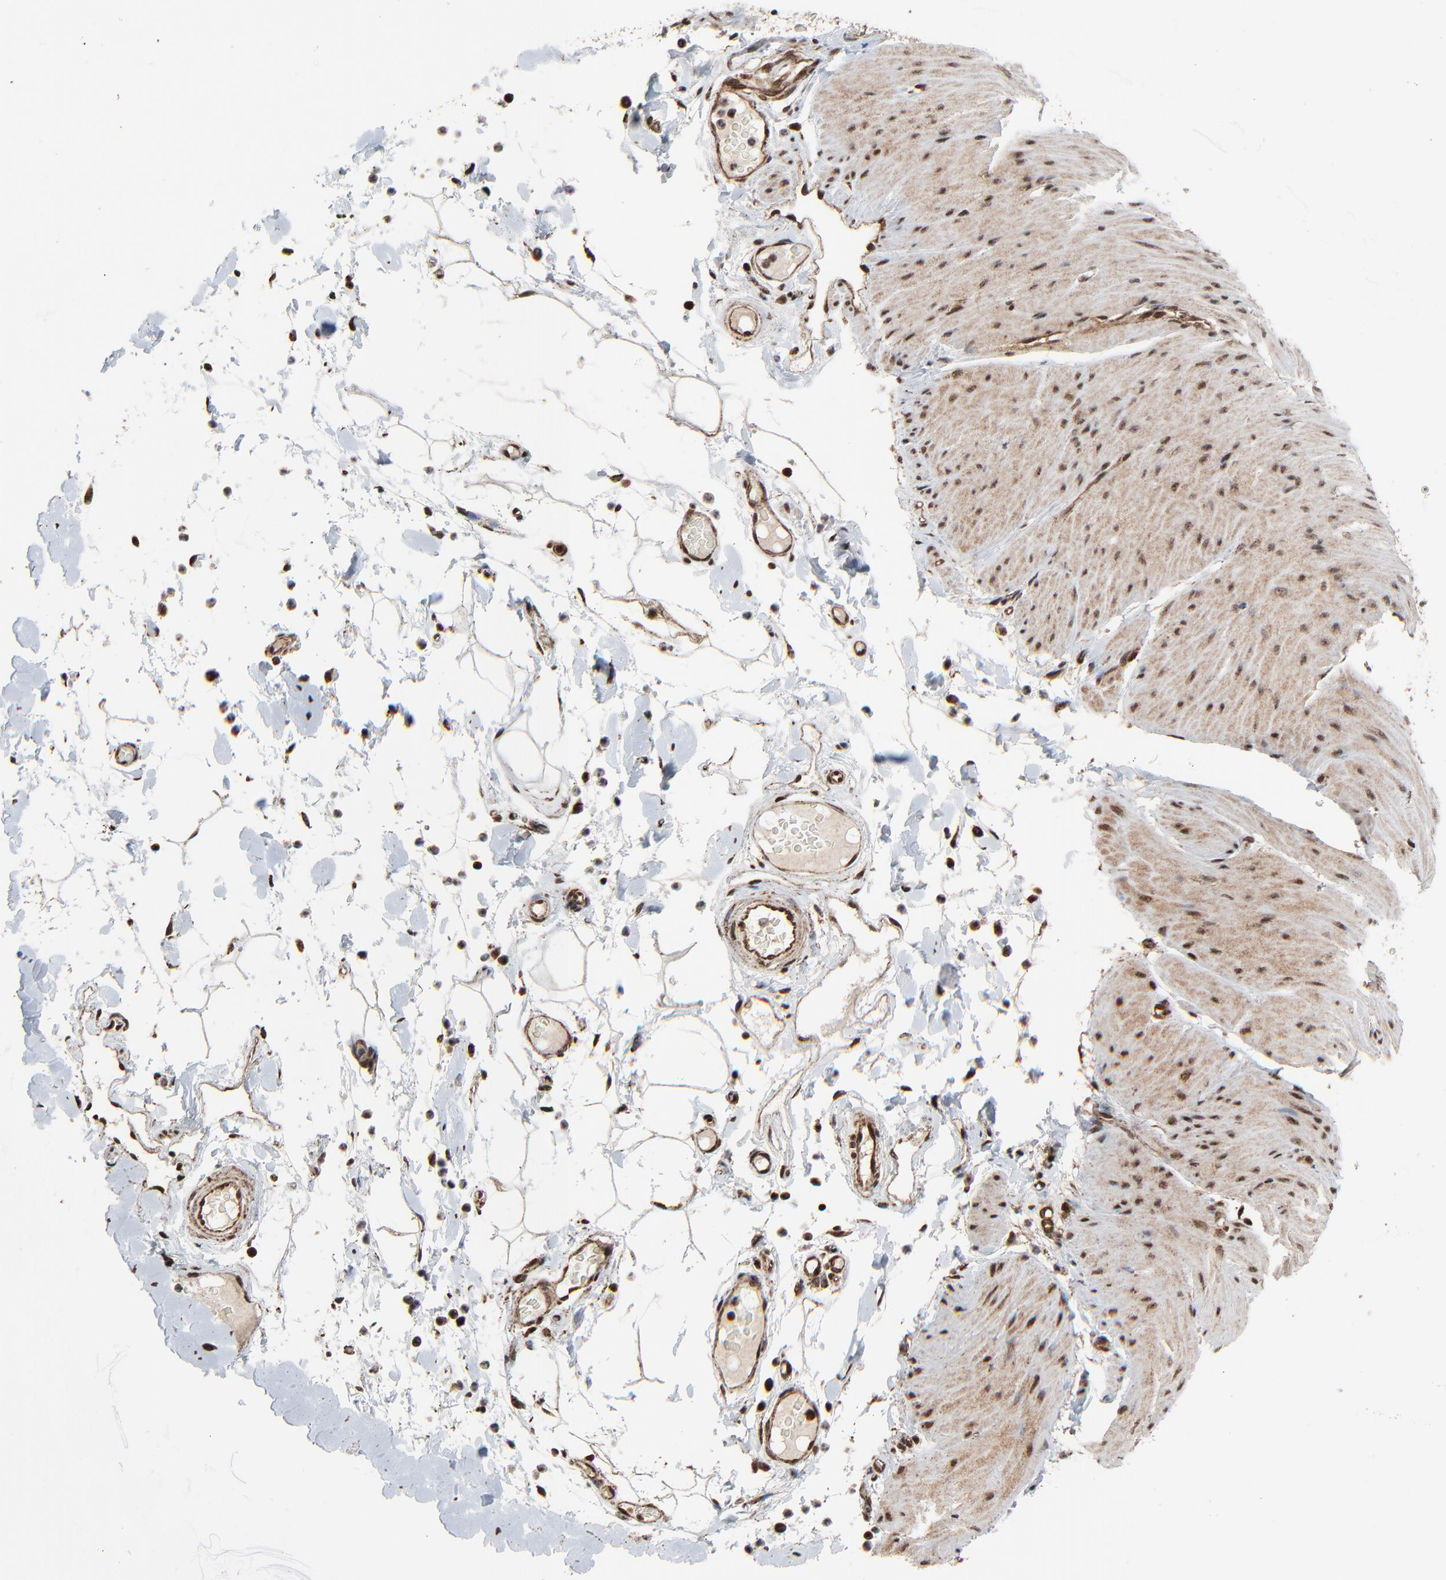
{"staining": {"intensity": "moderate", "quantity": ">75%", "location": "cytoplasmic/membranous,nuclear"}, "tissue": "smooth muscle", "cell_type": "Smooth muscle cells", "image_type": "normal", "snomed": [{"axis": "morphology", "description": "Normal tissue, NOS"}, {"axis": "topography", "description": "Smooth muscle"}, {"axis": "topography", "description": "Colon"}], "caption": "Immunohistochemical staining of unremarkable smooth muscle shows moderate cytoplasmic/membranous,nuclear protein staining in about >75% of smooth muscle cells.", "gene": "RHOJ", "patient": {"sex": "male", "age": 67}}